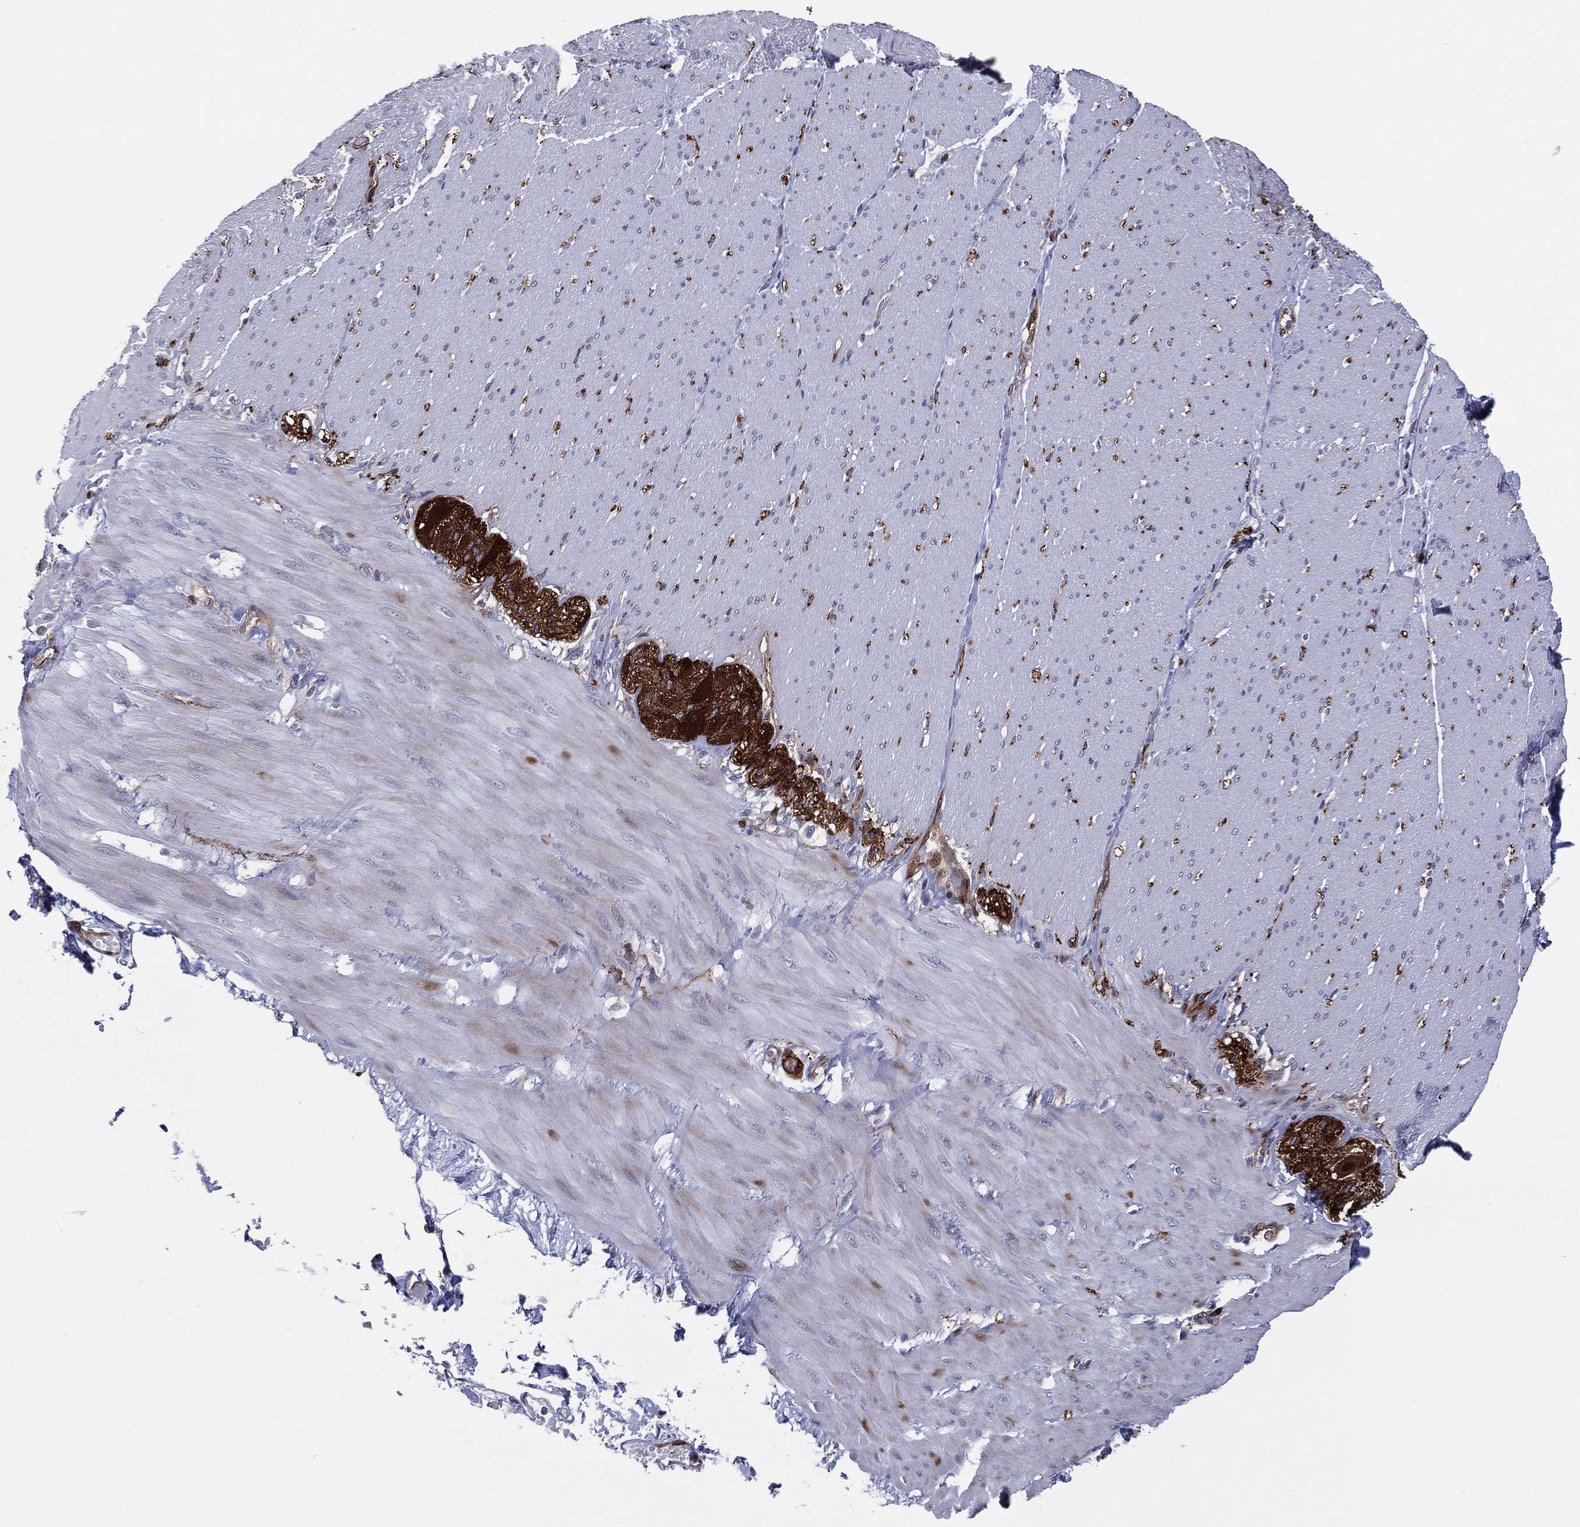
{"staining": {"intensity": "strong", "quantity": "25%-75%", "location": "nuclear"}, "tissue": "adipose tissue", "cell_type": "Adipocytes", "image_type": "normal", "snomed": [{"axis": "morphology", "description": "Normal tissue, NOS"}, {"axis": "topography", "description": "Smooth muscle"}, {"axis": "topography", "description": "Duodenum"}, {"axis": "topography", "description": "Peripheral nerve tissue"}], "caption": "Immunohistochemical staining of unremarkable human adipose tissue exhibits high levels of strong nuclear positivity in about 25%-75% of adipocytes.", "gene": "SNCG", "patient": {"sex": "female", "age": 61}}